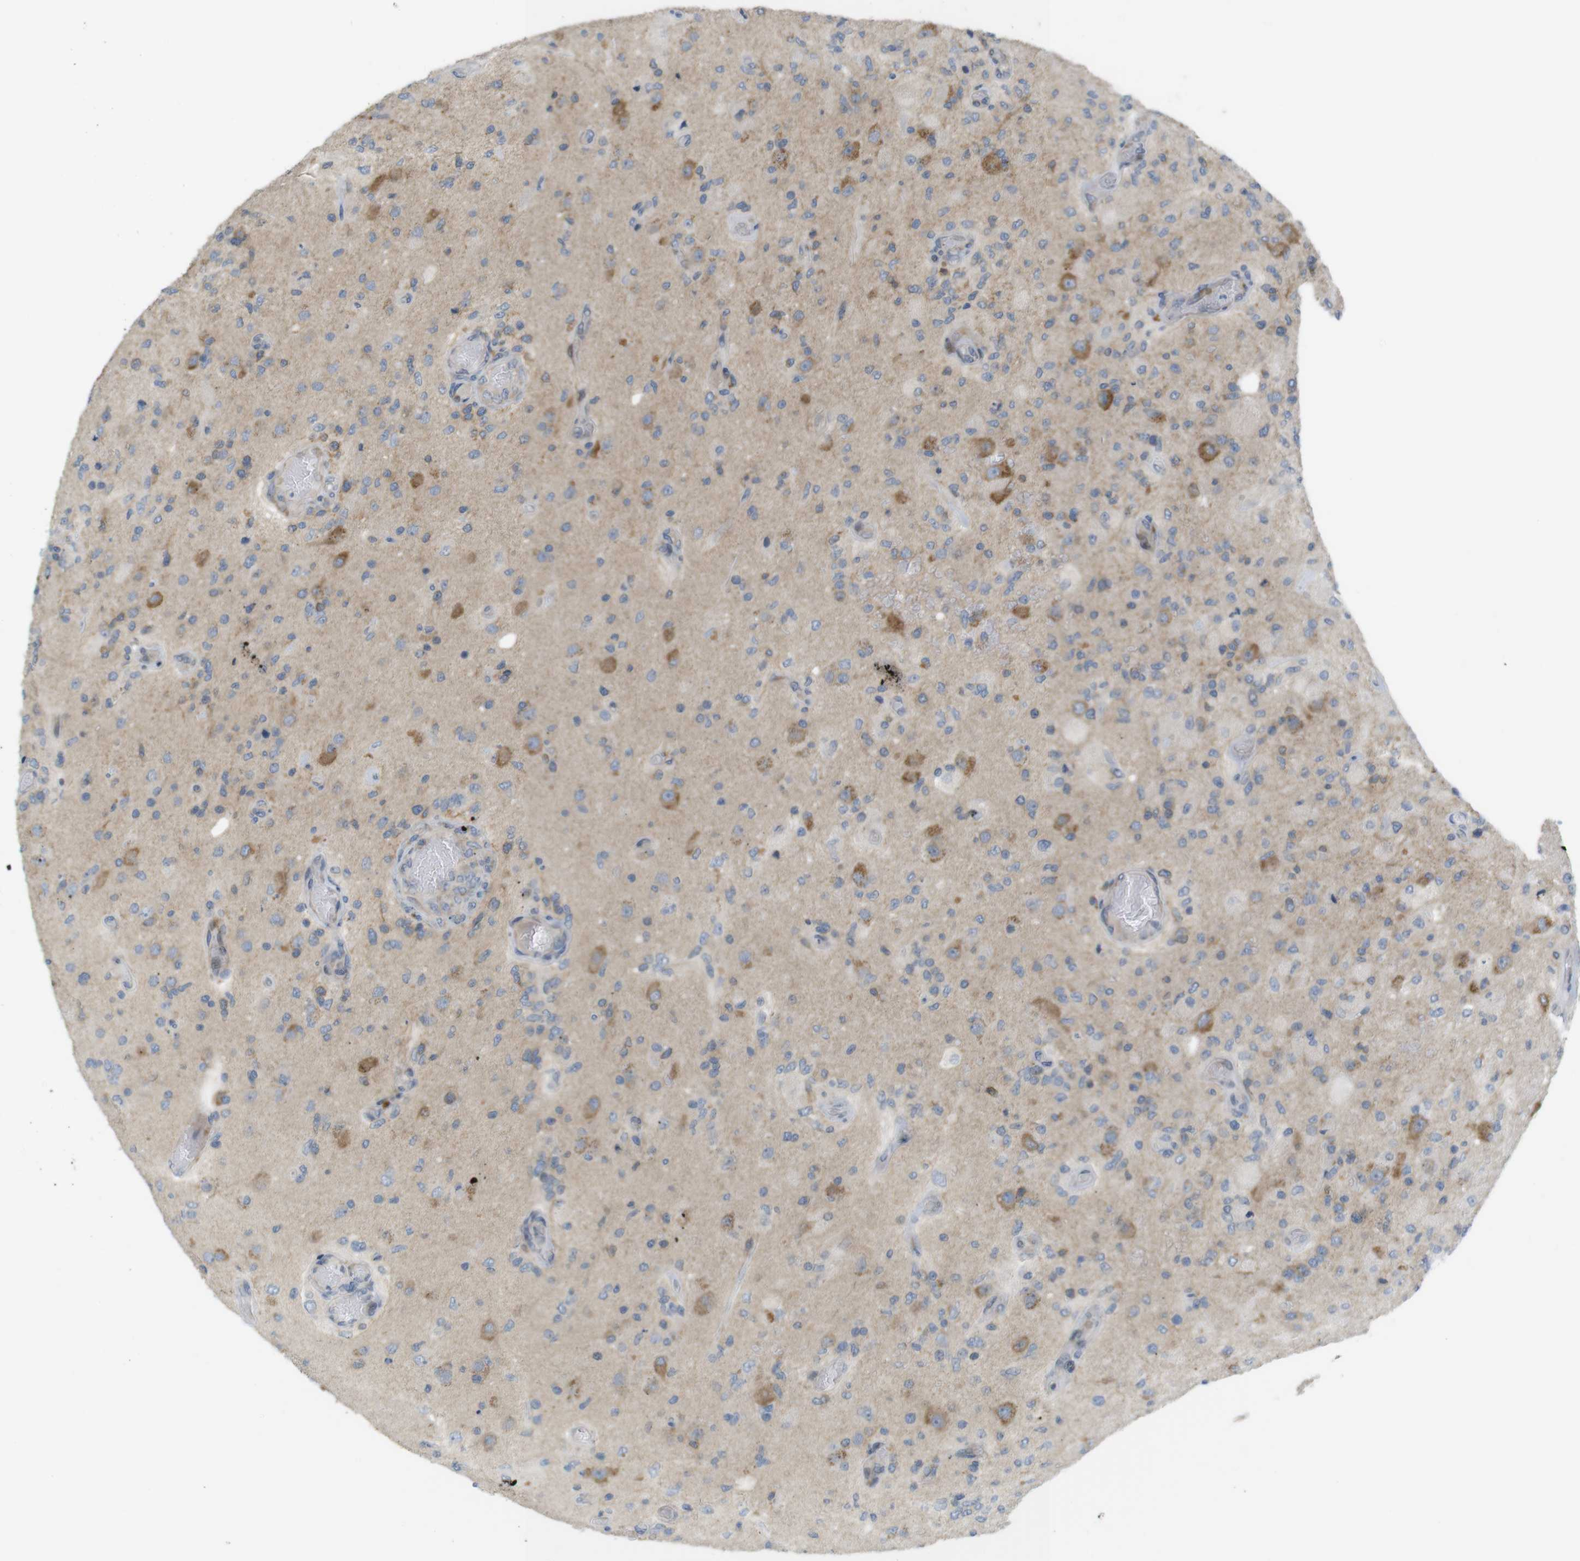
{"staining": {"intensity": "moderate", "quantity": "25%-75%", "location": "cytoplasmic/membranous"}, "tissue": "glioma", "cell_type": "Tumor cells", "image_type": "cancer", "snomed": [{"axis": "morphology", "description": "Normal tissue, NOS"}, {"axis": "morphology", "description": "Glioma, malignant, High grade"}, {"axis": "topography", "description": "Cerebral cortex"}], "caption": "There is medium levels of moderate cytoplasmic/membranous staining in tumor cells of high-grade glioma (malignant), as demonstrated by immunohistochemical staining (brown color).", "gene": "GJC3", "patient": {"sex": "male", "age": 77}}